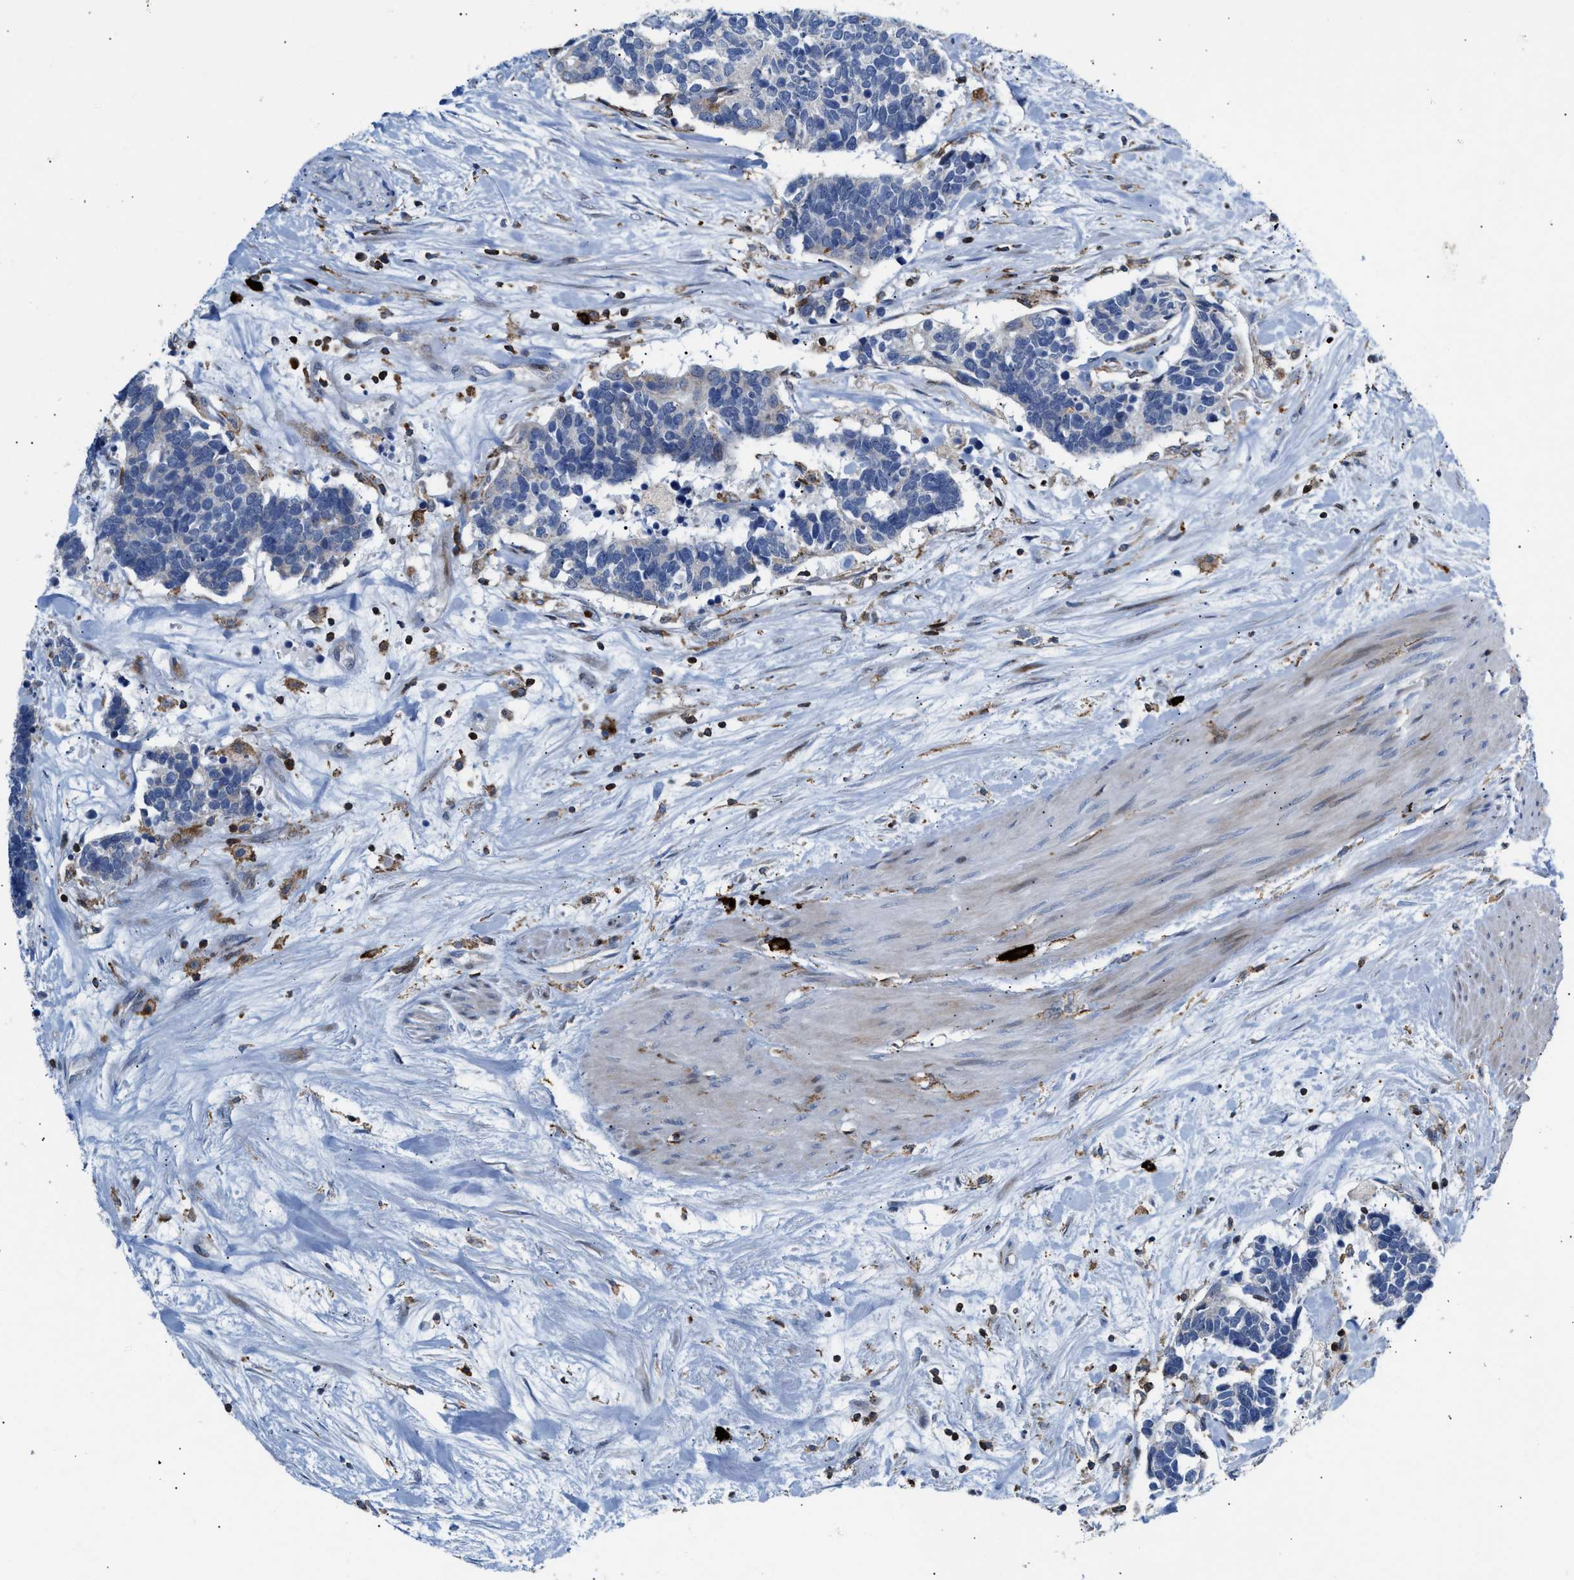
{"staining": {"intensity": "negative", "quantity": "none", "location": "none"}, "tissue": "carcinoid", "cell_type": "Tumor cells", "image_type": "cancer", "snomed": [{"axis": "morphology", "description": "Carcinoma, NOS"}, {"axis": "morphology", "description": "Carcinoid, malignant, NOS"}, {"axis": "topography", "description": "Urinary bladder"}], "caption": "Human carcinoid stained for a protein using immunohistochemistry (IHC) shows no positivity in tumor cells.", "gene": "ATP9A", "patient": {"sex": "male", "age": 57}}